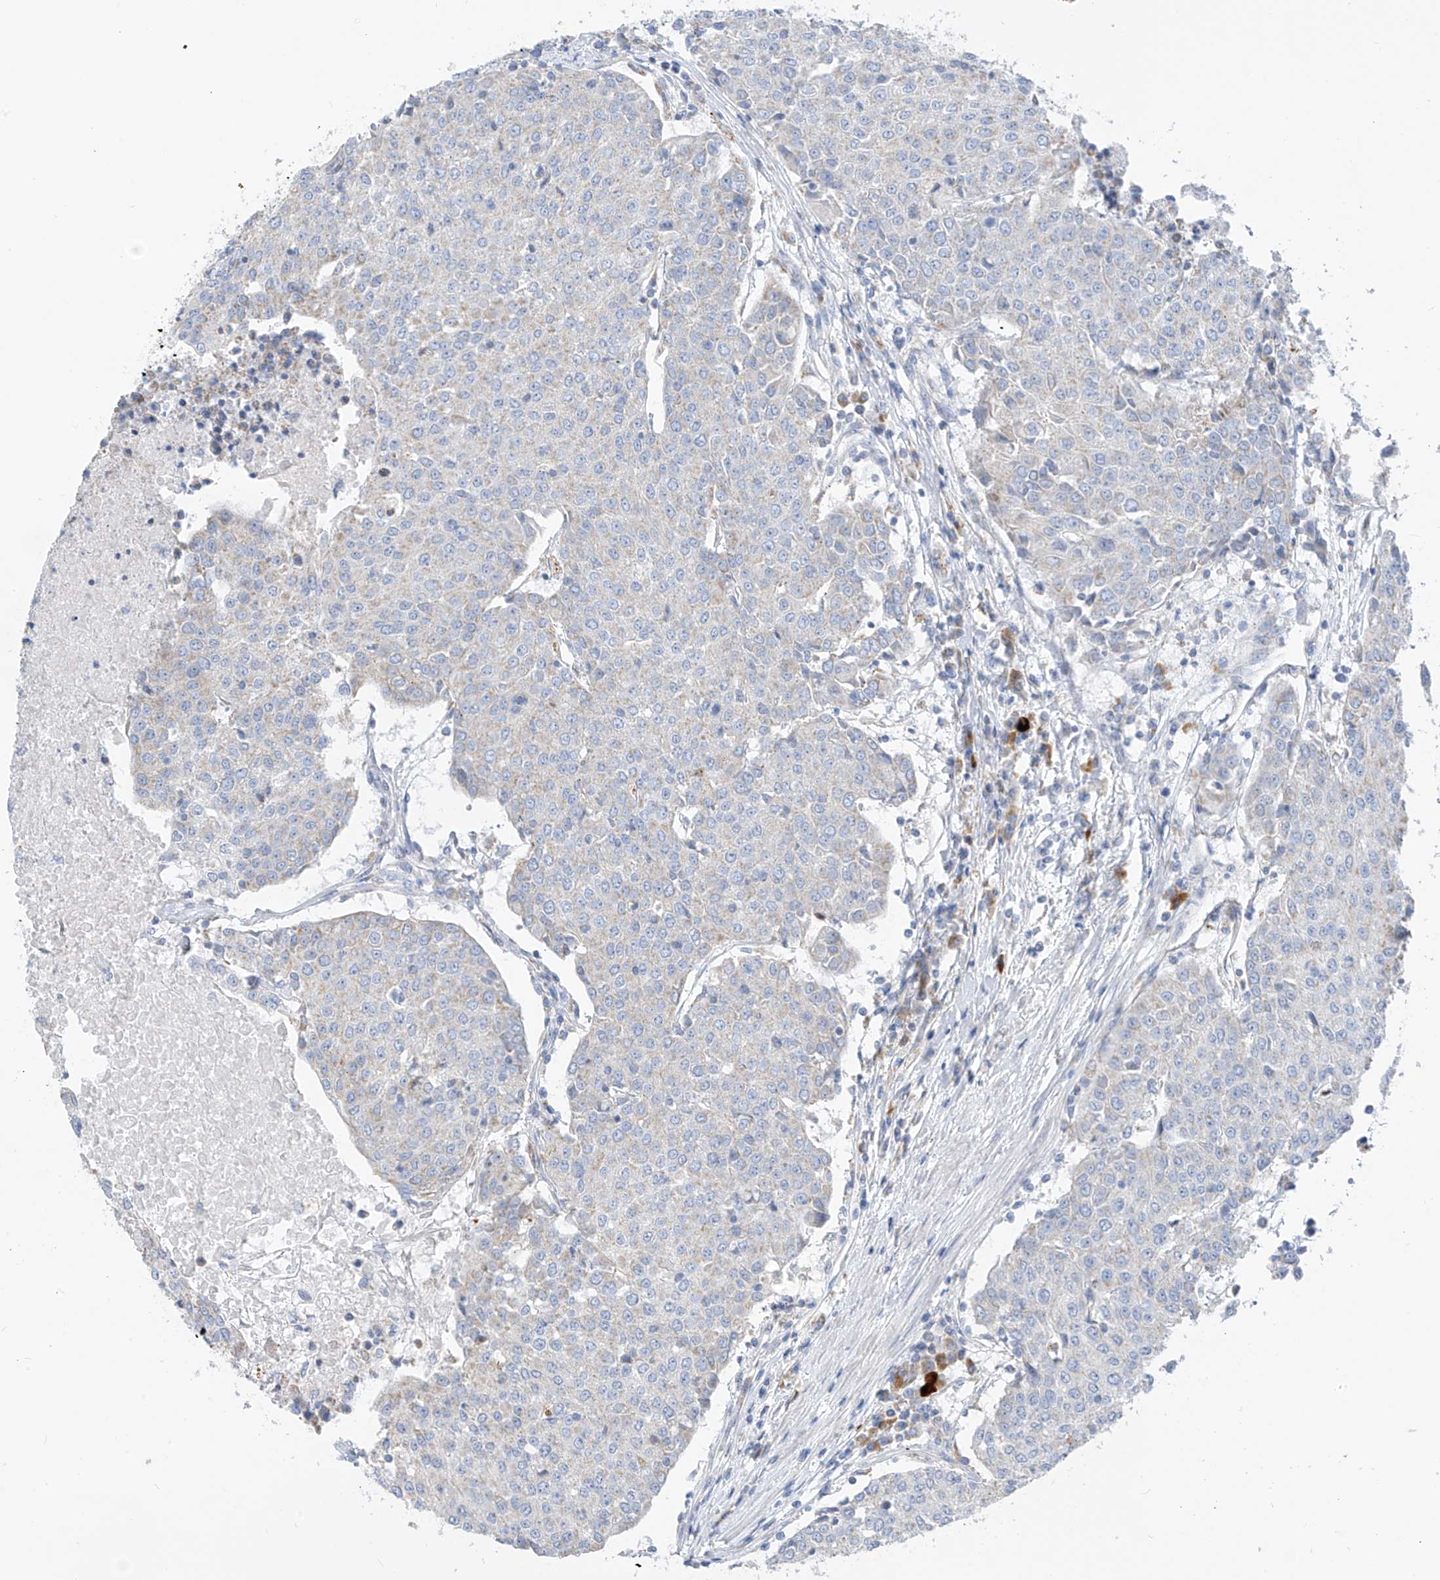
{"staining": {"intensity": "negative", "quantity": "none", "location": "none"}, "tissue": "urothelial cancer", "cell_type": "Tumor cells", "image_type": "cancer", "snomed": [{"axis": "morphology", "description": "Urothelial carcinoma, High grade"}, {"axis": "topography", "description": "Urinary bladder"}], "caption": "This micrograph is of urothelial carcinoma (high-grade) stained with IHC to label a protein in brown with the nuclei are counter-stained blue. There is no positivity in tumor cells.", "gene": "ZNF404", "patient": {"sex": "female", "age": 85}}